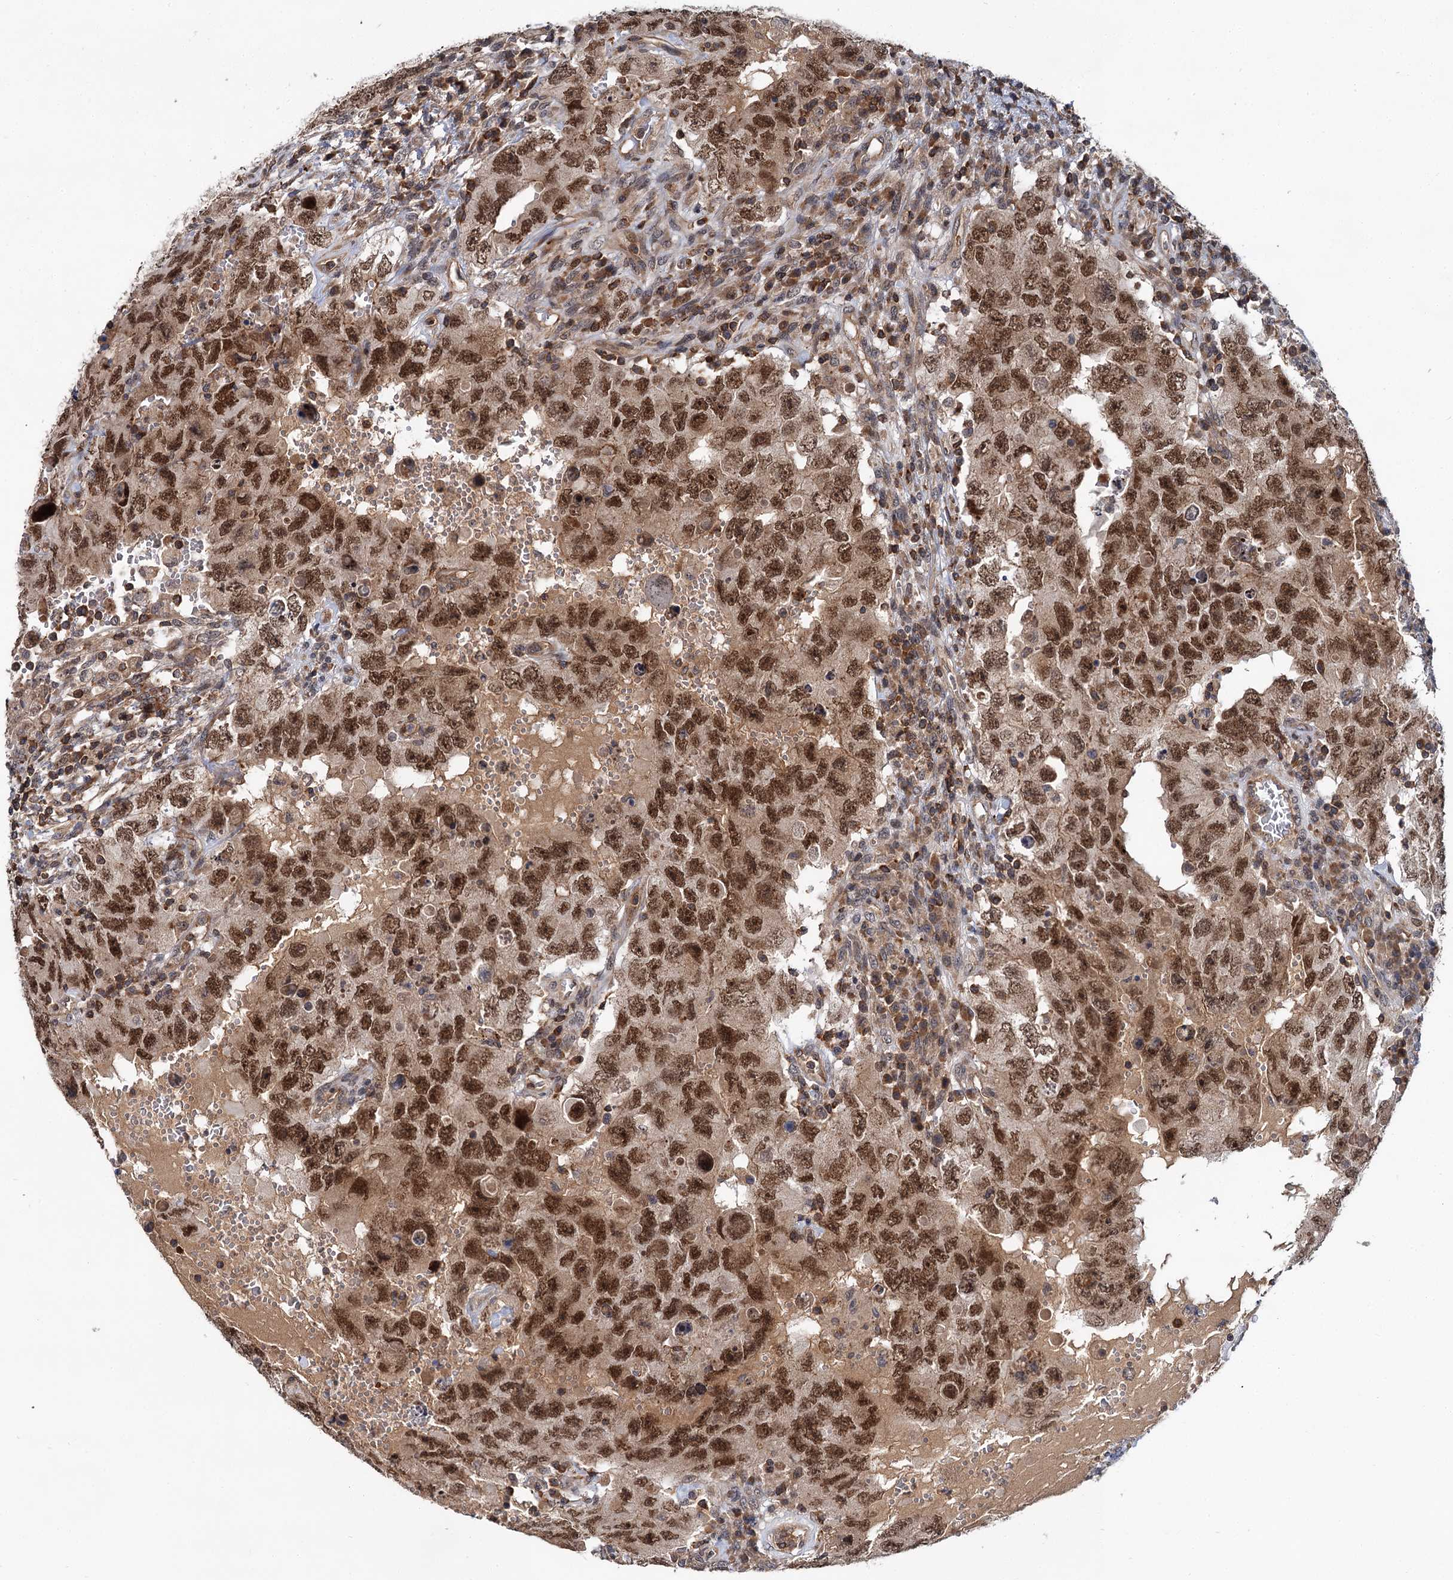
{"staining": {"intensity": "moderate", "quantity": ">75%", "location": "nuclear"}, "tissue": "testis cancer", "cell_type": "Tumor cells", "image_type": "cancer", "snomed": [{"axis": "morphology", "description": "Carcinoma, Embryonal, NOS"}, {"axis": "topography", "description": "Testis"}], "caption": "Immunohistochemistry histopathology image of human testis cancer stained for a protein (brown), which shows medium levels of moderate nuclear positivity in about >75% of tumor cells.", "gene": "ABLIM1", "patient": {"sex": "male", "age": 26}}